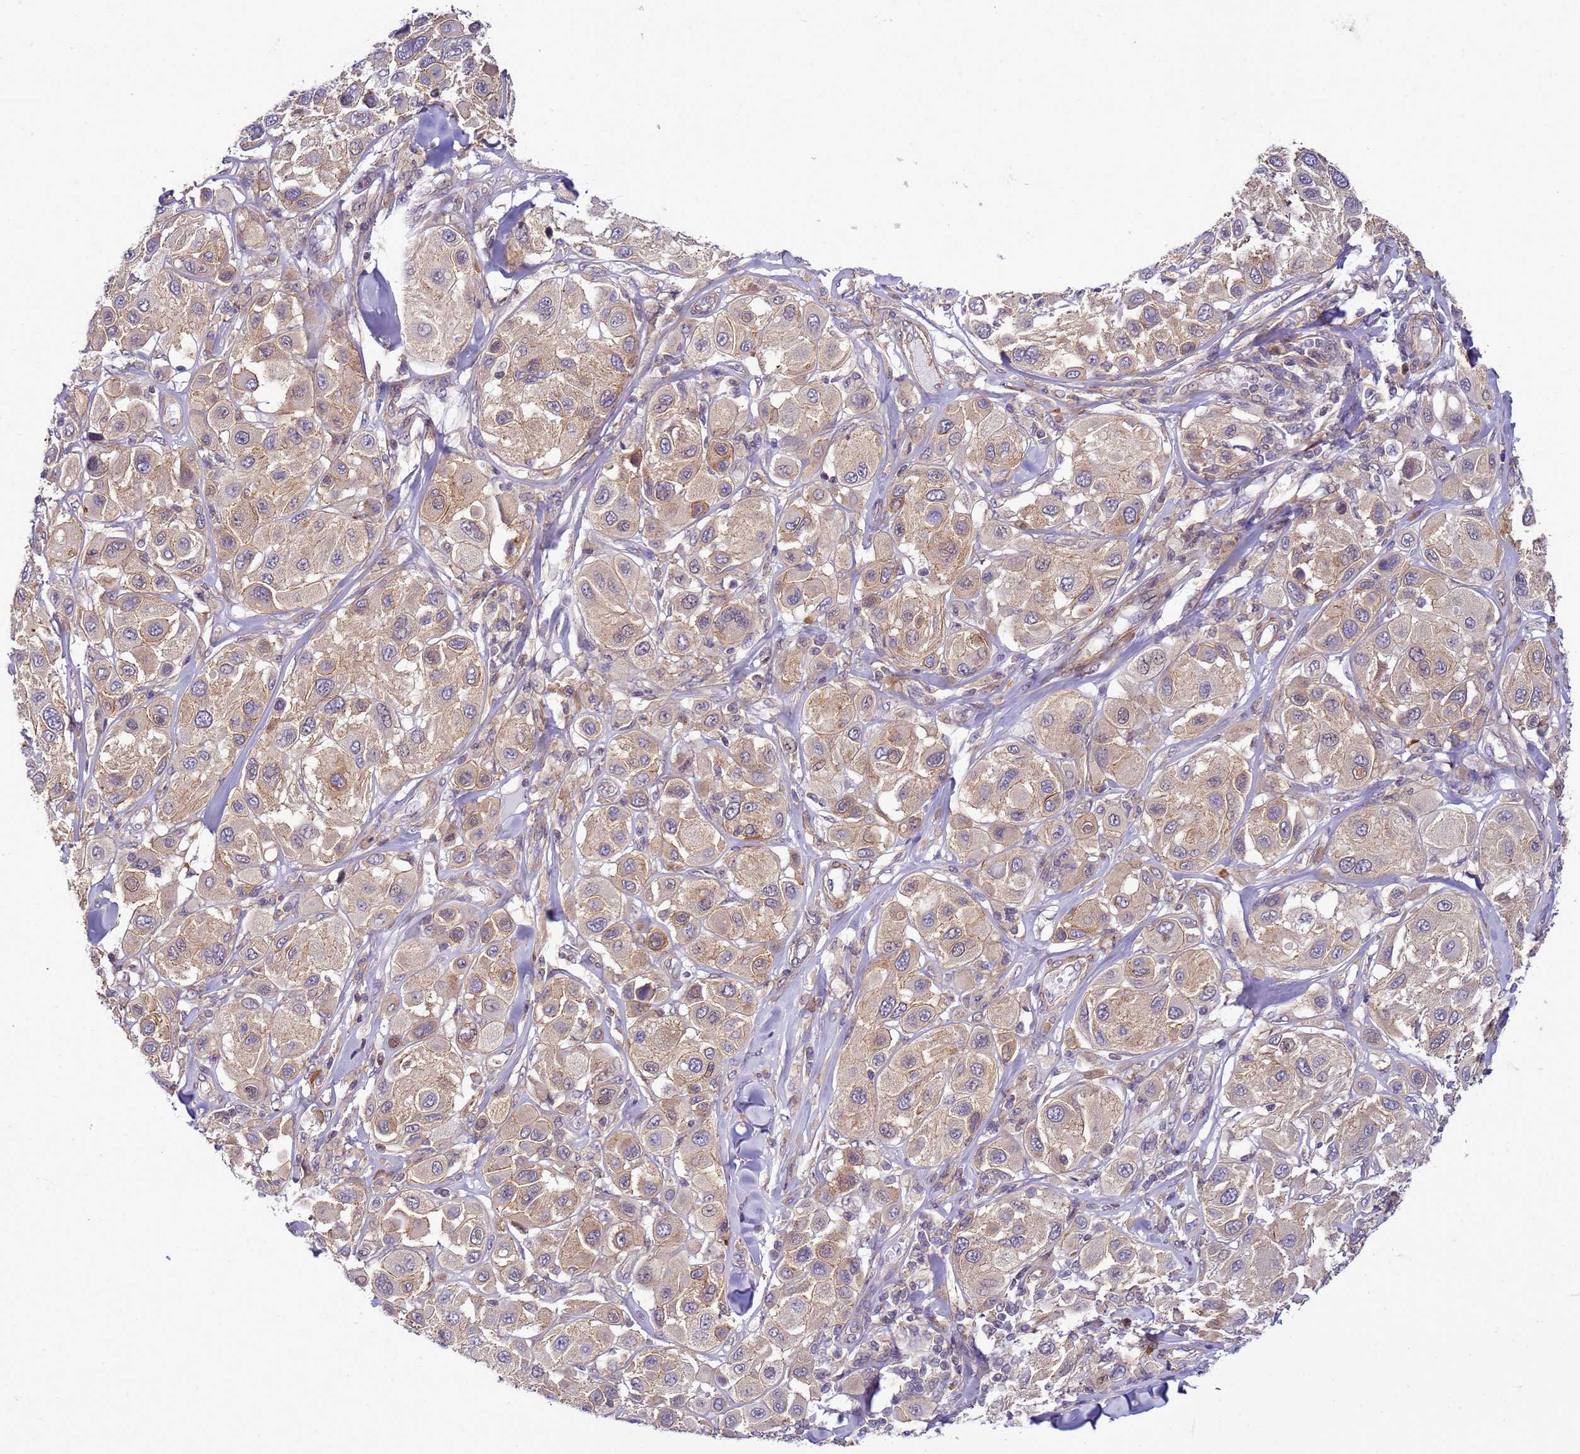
{"staining": {"intensity": "weak", "quantity": "25%-75%", "location": "cytoplasmic/membranous"}, "tissue": "melanoma", "cell_type": "Tumor cells", "image_type": "cancer", "snomed": [{"axis": "morphology", "description": "Malignant melanoma, Metastatic site"}, {"axis": "topography", "description": "Skin"}], "caption": "A high-resolution histopathology image shows IHC staining of melanoma, which exhibits weak cytoplasmic/membranous expression in about 25%-75% of tumor cells.", "gene": "GEN1", "patient": {"sex": "male", "age": 41}}